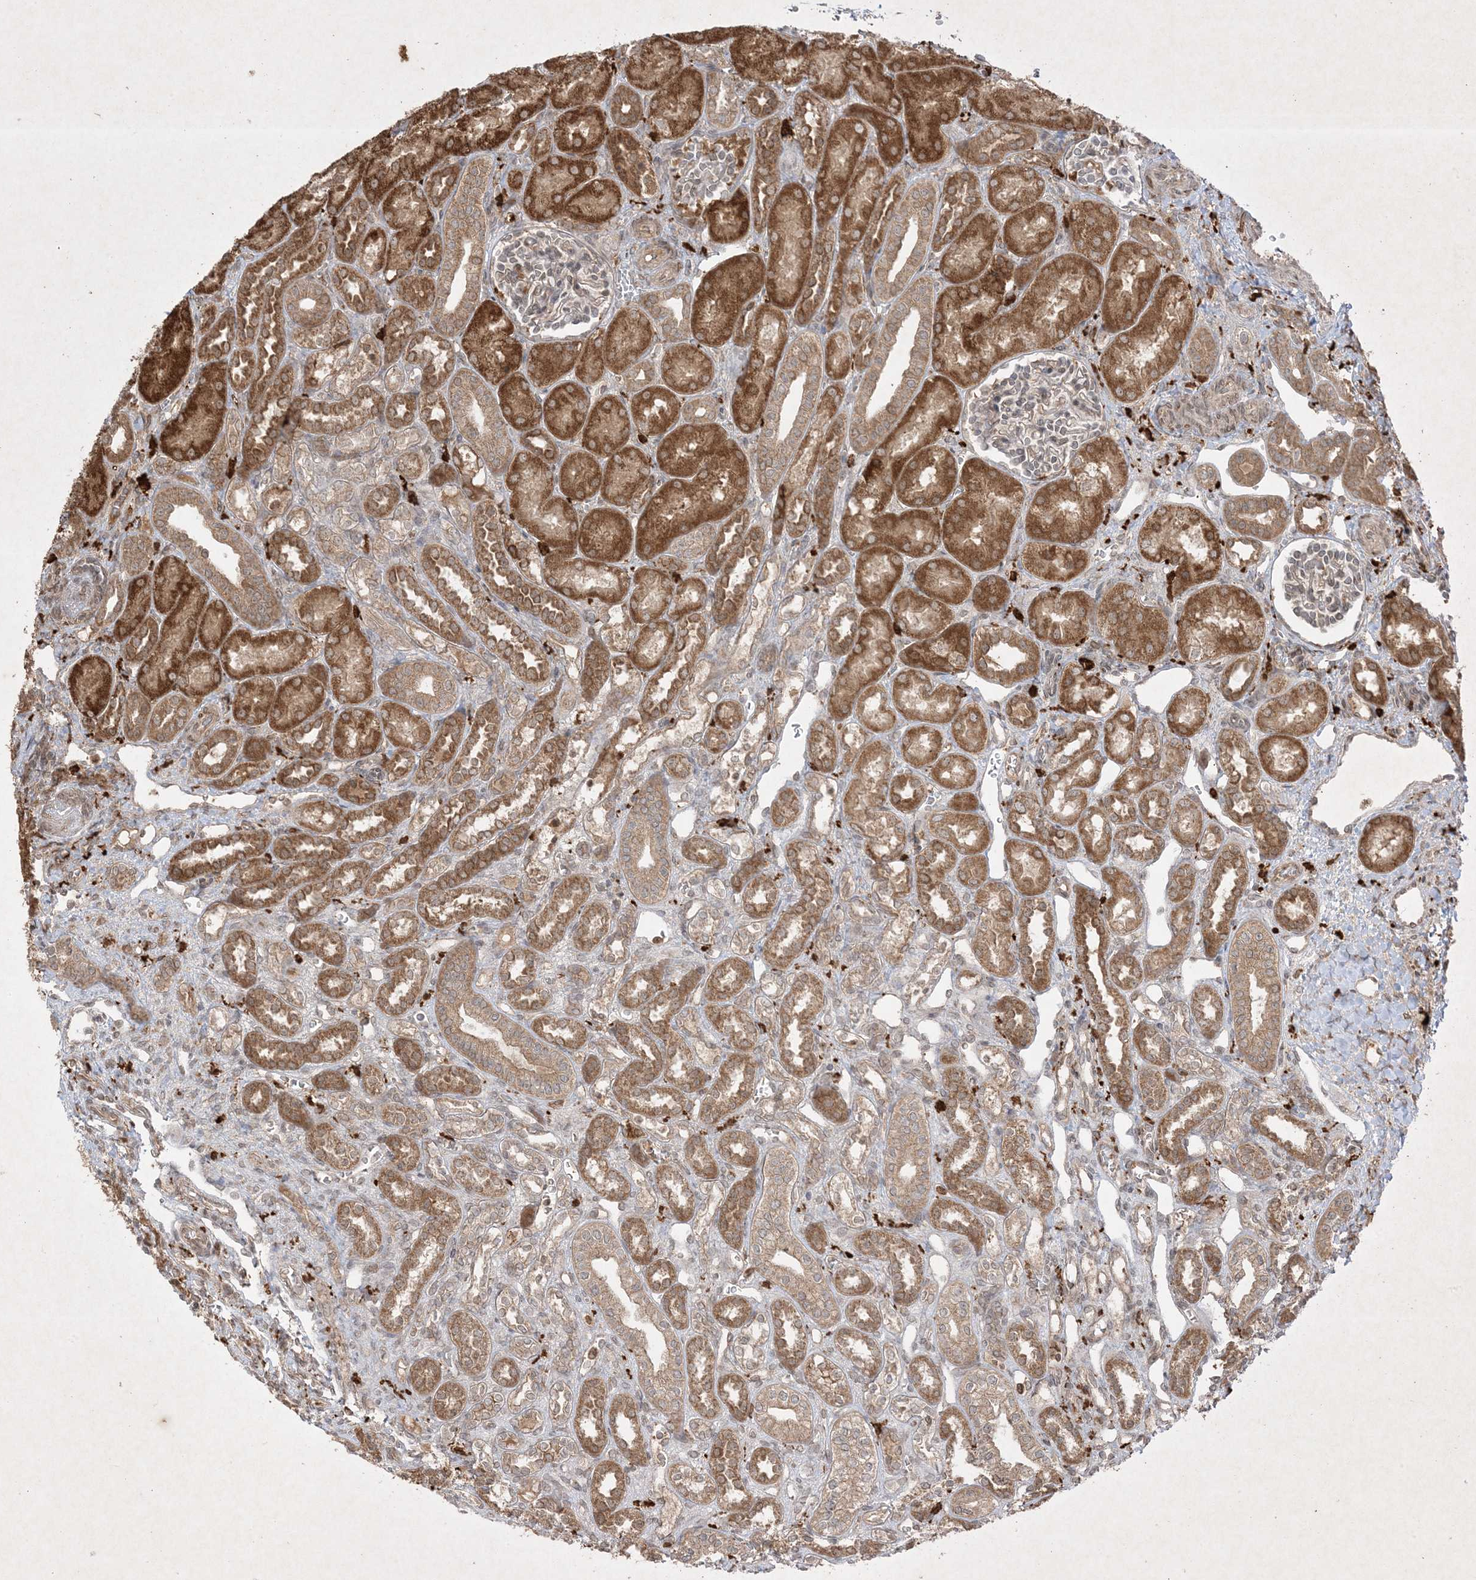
{"staining": {"intensity": "weak", "quantity": "<25%", "location": "cytoplasmic/membranous"}, "tissue": "kidney", "cell_type": "Cells in glomeruli", "image_type": "normal", "snomed": [{"axis": "morphology", "description": "Normal tissue, NOS"}, {"axis": "morphology", "description": "Neoplasm, malignant, NOS"}, {"axis": "topography", "description": "Kidney"}], "caption": "Protein analysis of unremarkable kidney exhibits no significant positivity in cells in glomeruli.", "gene": "PTK6", "patient": {"sex": "female", "age": 1}}